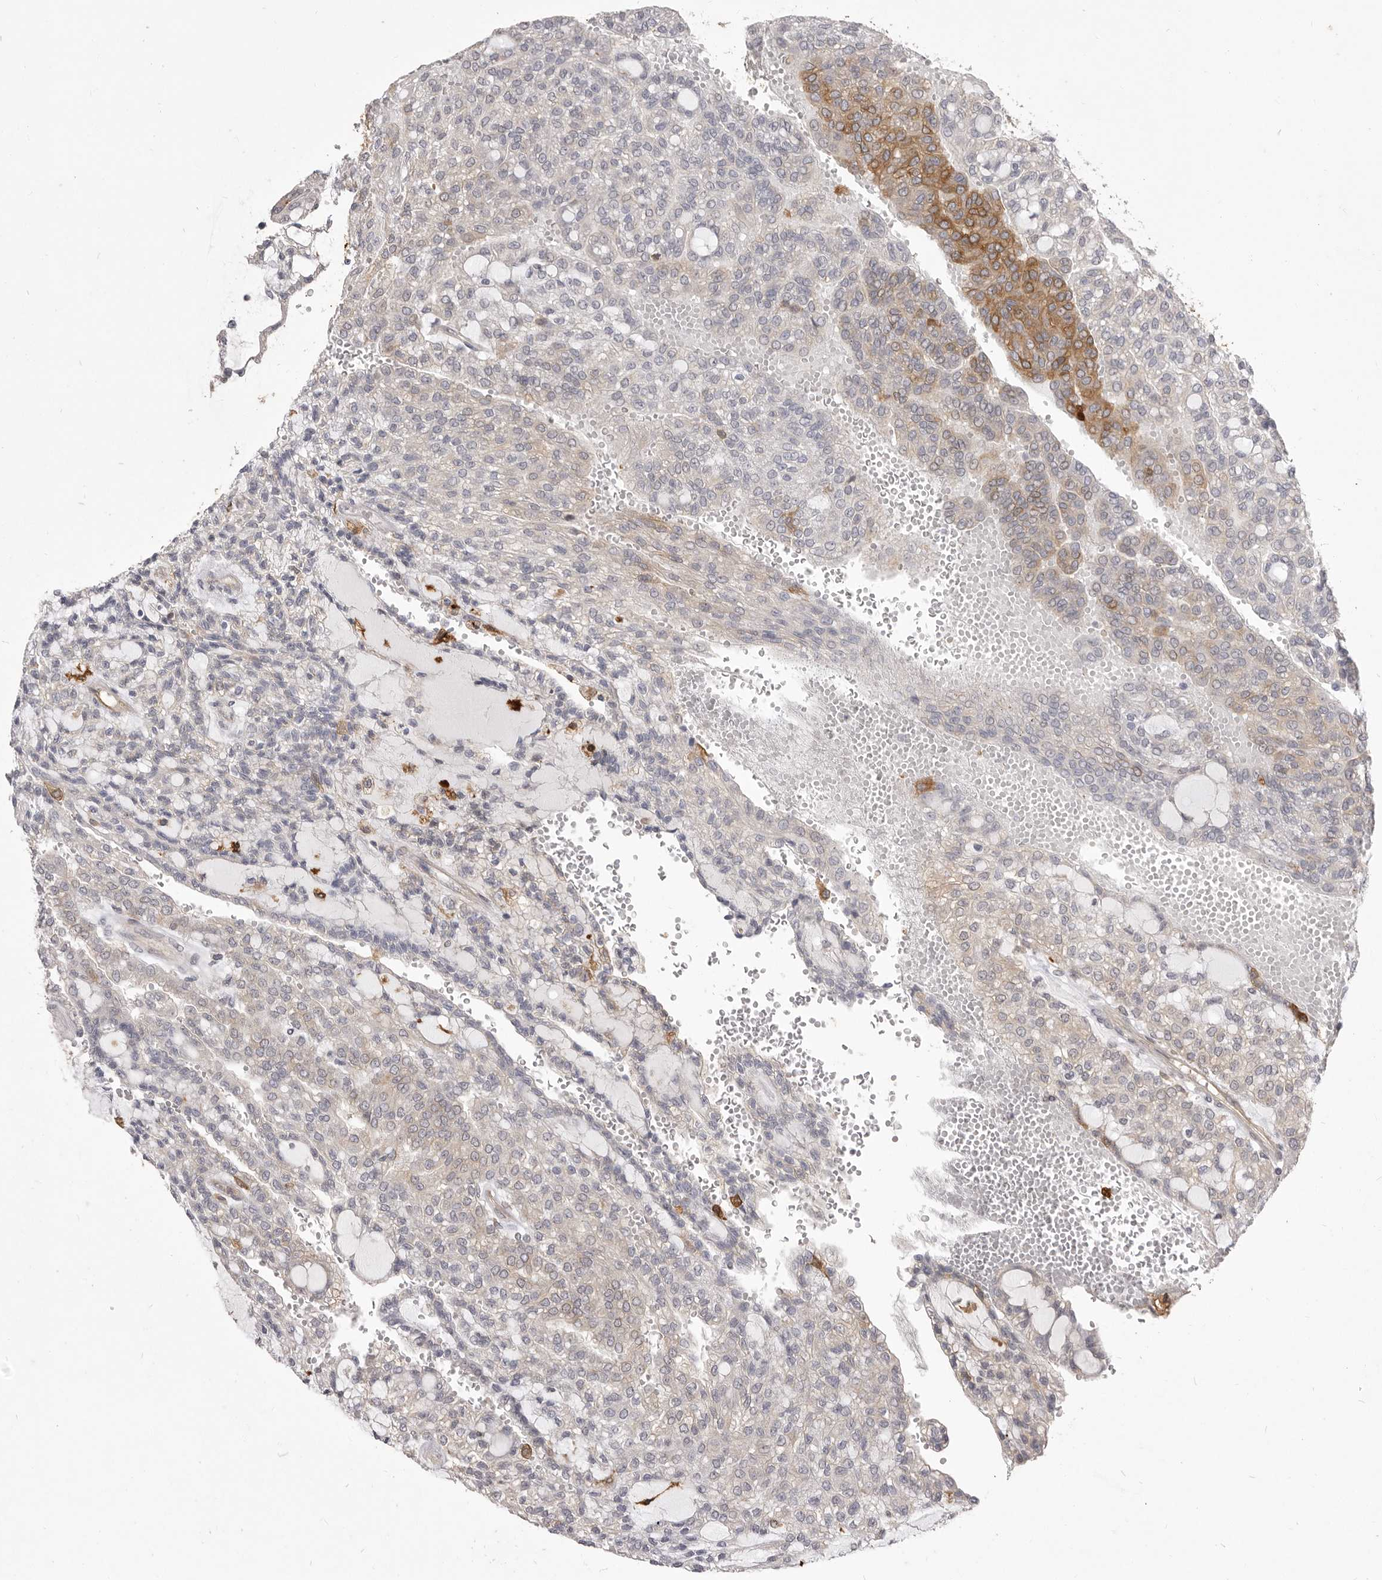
{"staining": {"intensity": "moderate", "quantity": "25%-75%", "location": "cytoplasmic/membranous"}, "tissue": "renal cancer", "cell_type": "Tumor cells", "image_type": "cancer", "snomed": [{"axis": "morphology", "description": "Adenocarcinoma, NOS"}, {"axis": "topography", "description": "Kidney"}], "caption": "A high-resolution image shows immunohistochemistry staining of adenocarcinoma (renal), which shows moderate cytoplasmic/membranous staining in approximately 25%-75% of tumor cells. The protein of interest is shown in brown color, while the nuclei are stained blue.", "gene": "VPS45", "patient": {"sex": "male", "age": 63}}